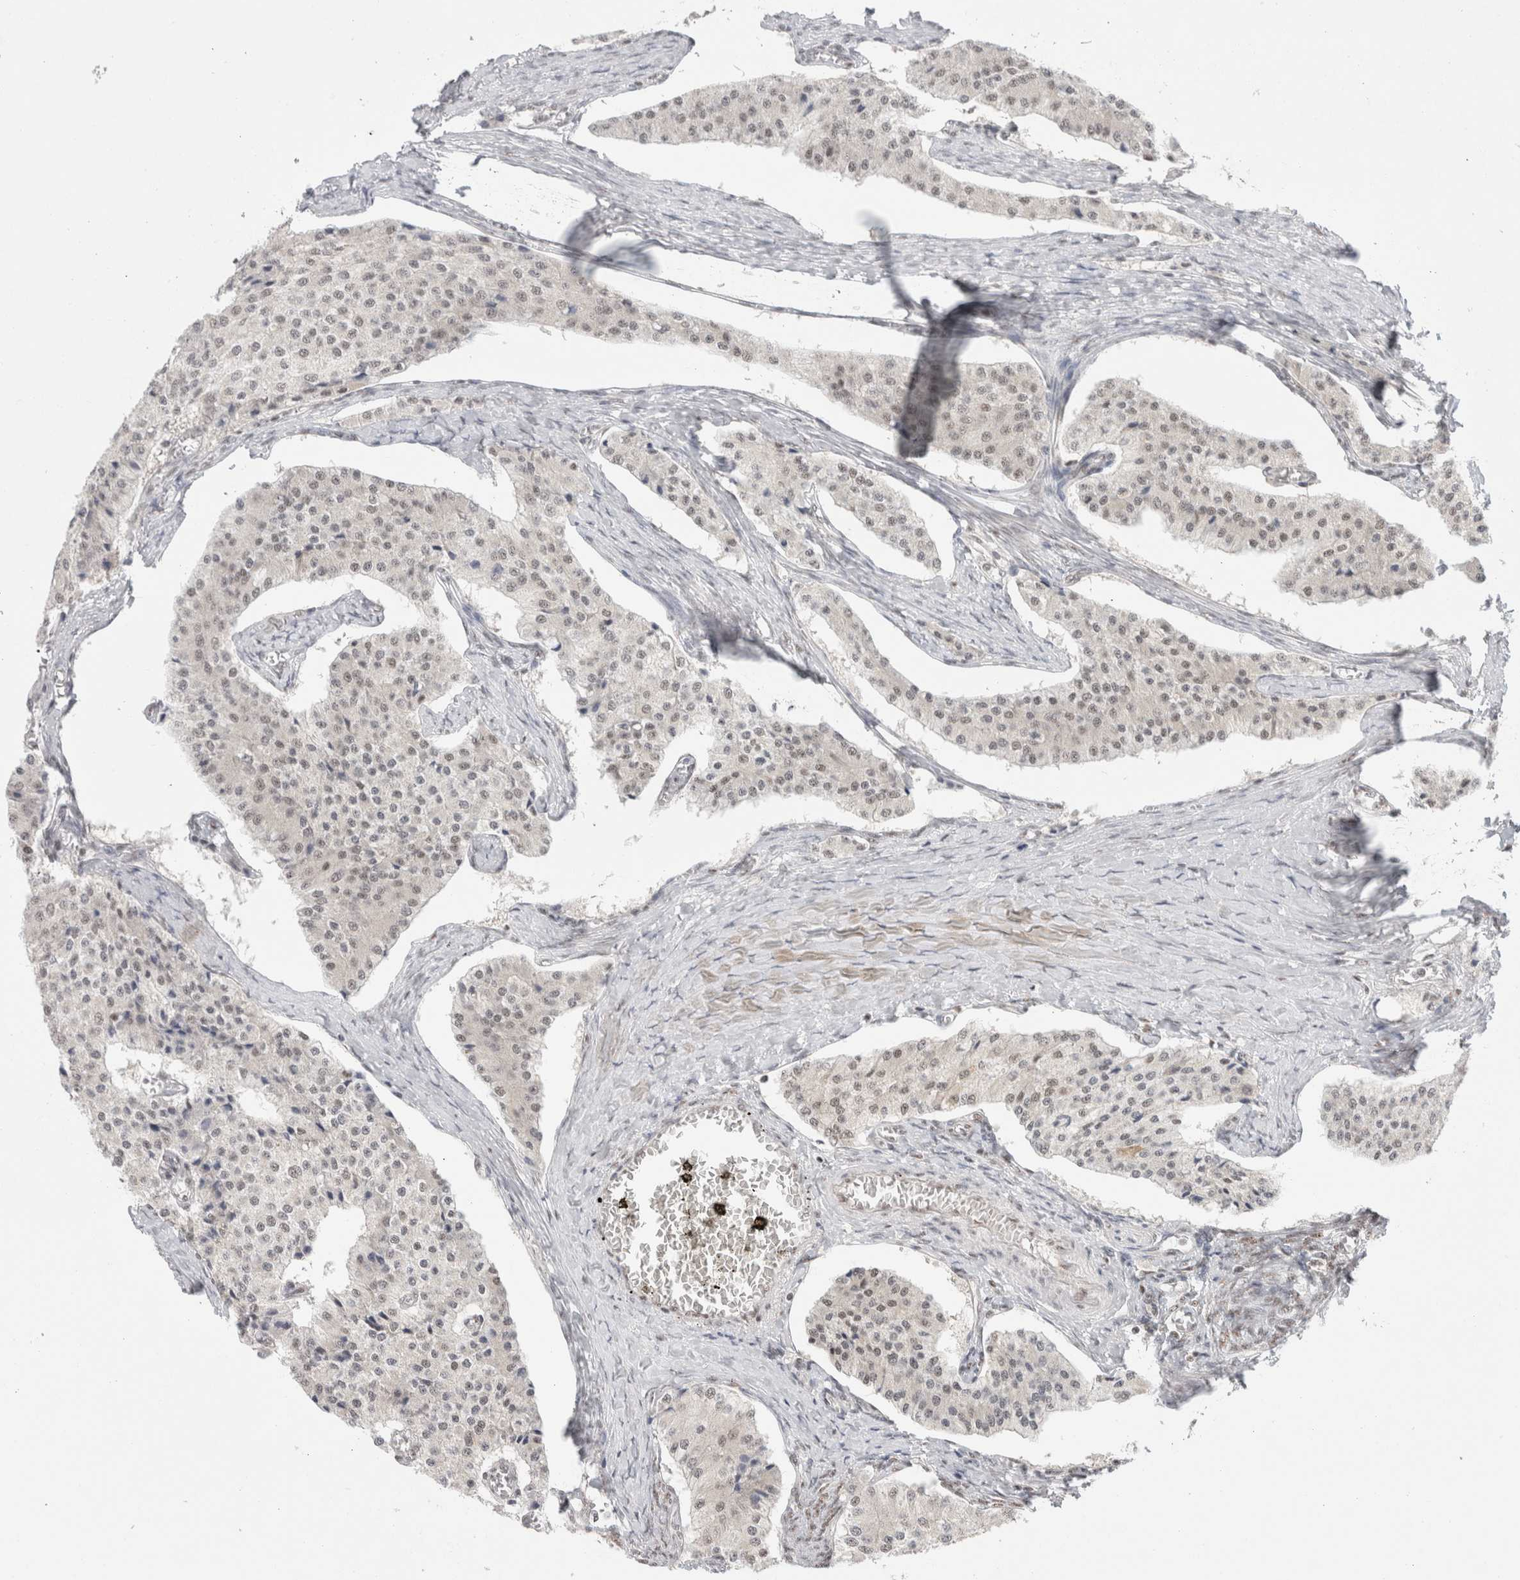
{"staining": {"intensity": "weak", "quantity": "25%-75%", "location": "nuclear"}, "tissue": "carcinoid", "cell_type": "Tumor cells", "image_type": "cancer", "snomed": [{"axis": "morphology", "description": "Carcinoid, malignant, NOS"}, {"axis": "topography", "description": "Colon"}], "caption": "There is low levels of weak nuclear positivity in tumor cells of carcinoid (malignant), as demonstrated by immunohistochemical staining (brown color).", "gene": "TRMT12", "patient": {"sex": "female", "age": 52}}